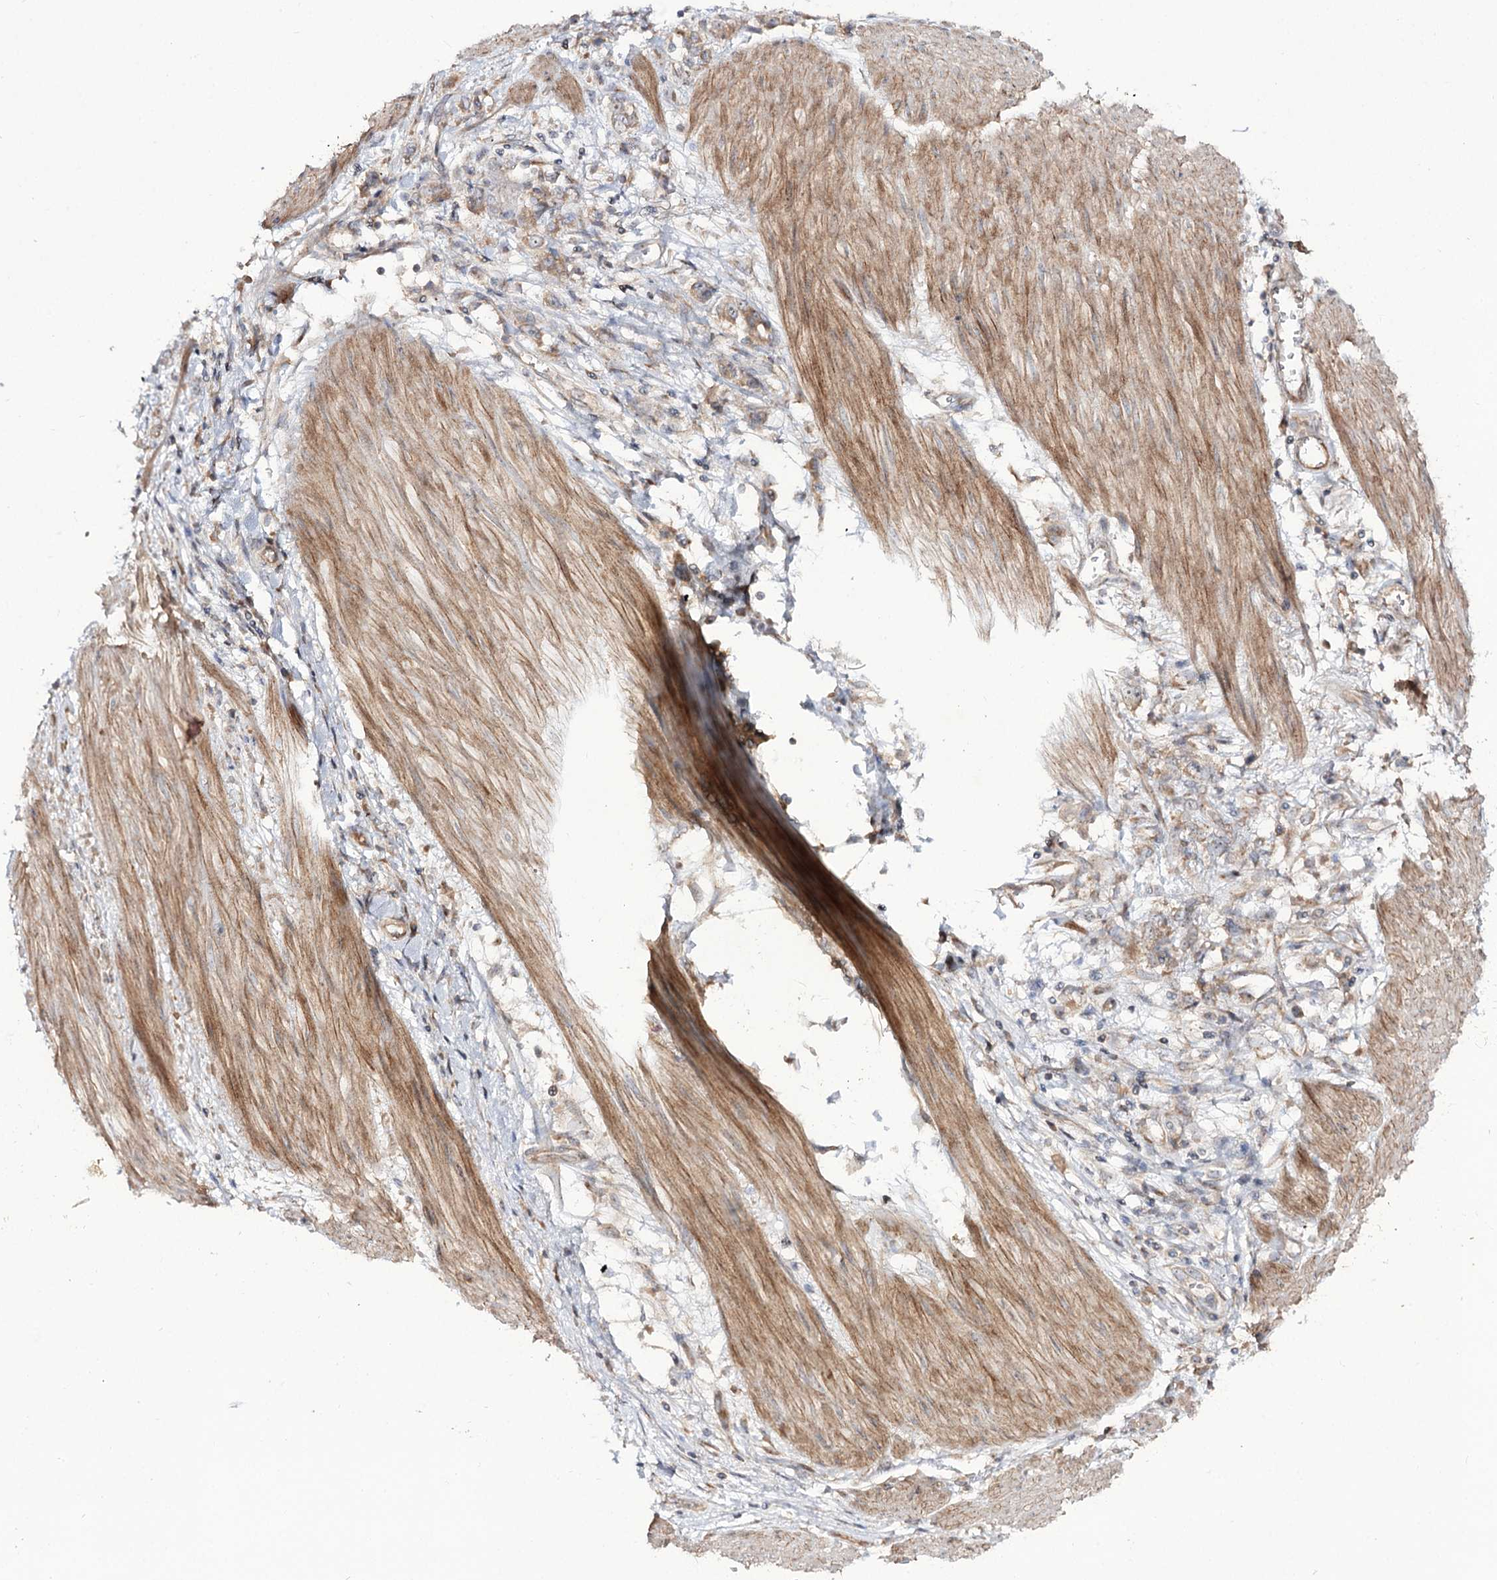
{"staining": {"intensity": "moderate", "quantity": ">75%", "location": "cytoplasmic/membranous"}, "tissue": "stomach cancer", "cell_type": "Tumor cells", "image_type": "cancer", "snomed": [{"axis": "morphology", "description": "Adenocarcinoma, NOS"}, {"axis": "topography", "description": "Stomach"}], "caption": "Protein staining displays moderate cytoplasmic/membranous positivity in about >75% of tumor cells in stomach cancer (adenocarcinoma).", "gene": "C11orf80", "patient": {"sex": "female", "age": 76}}